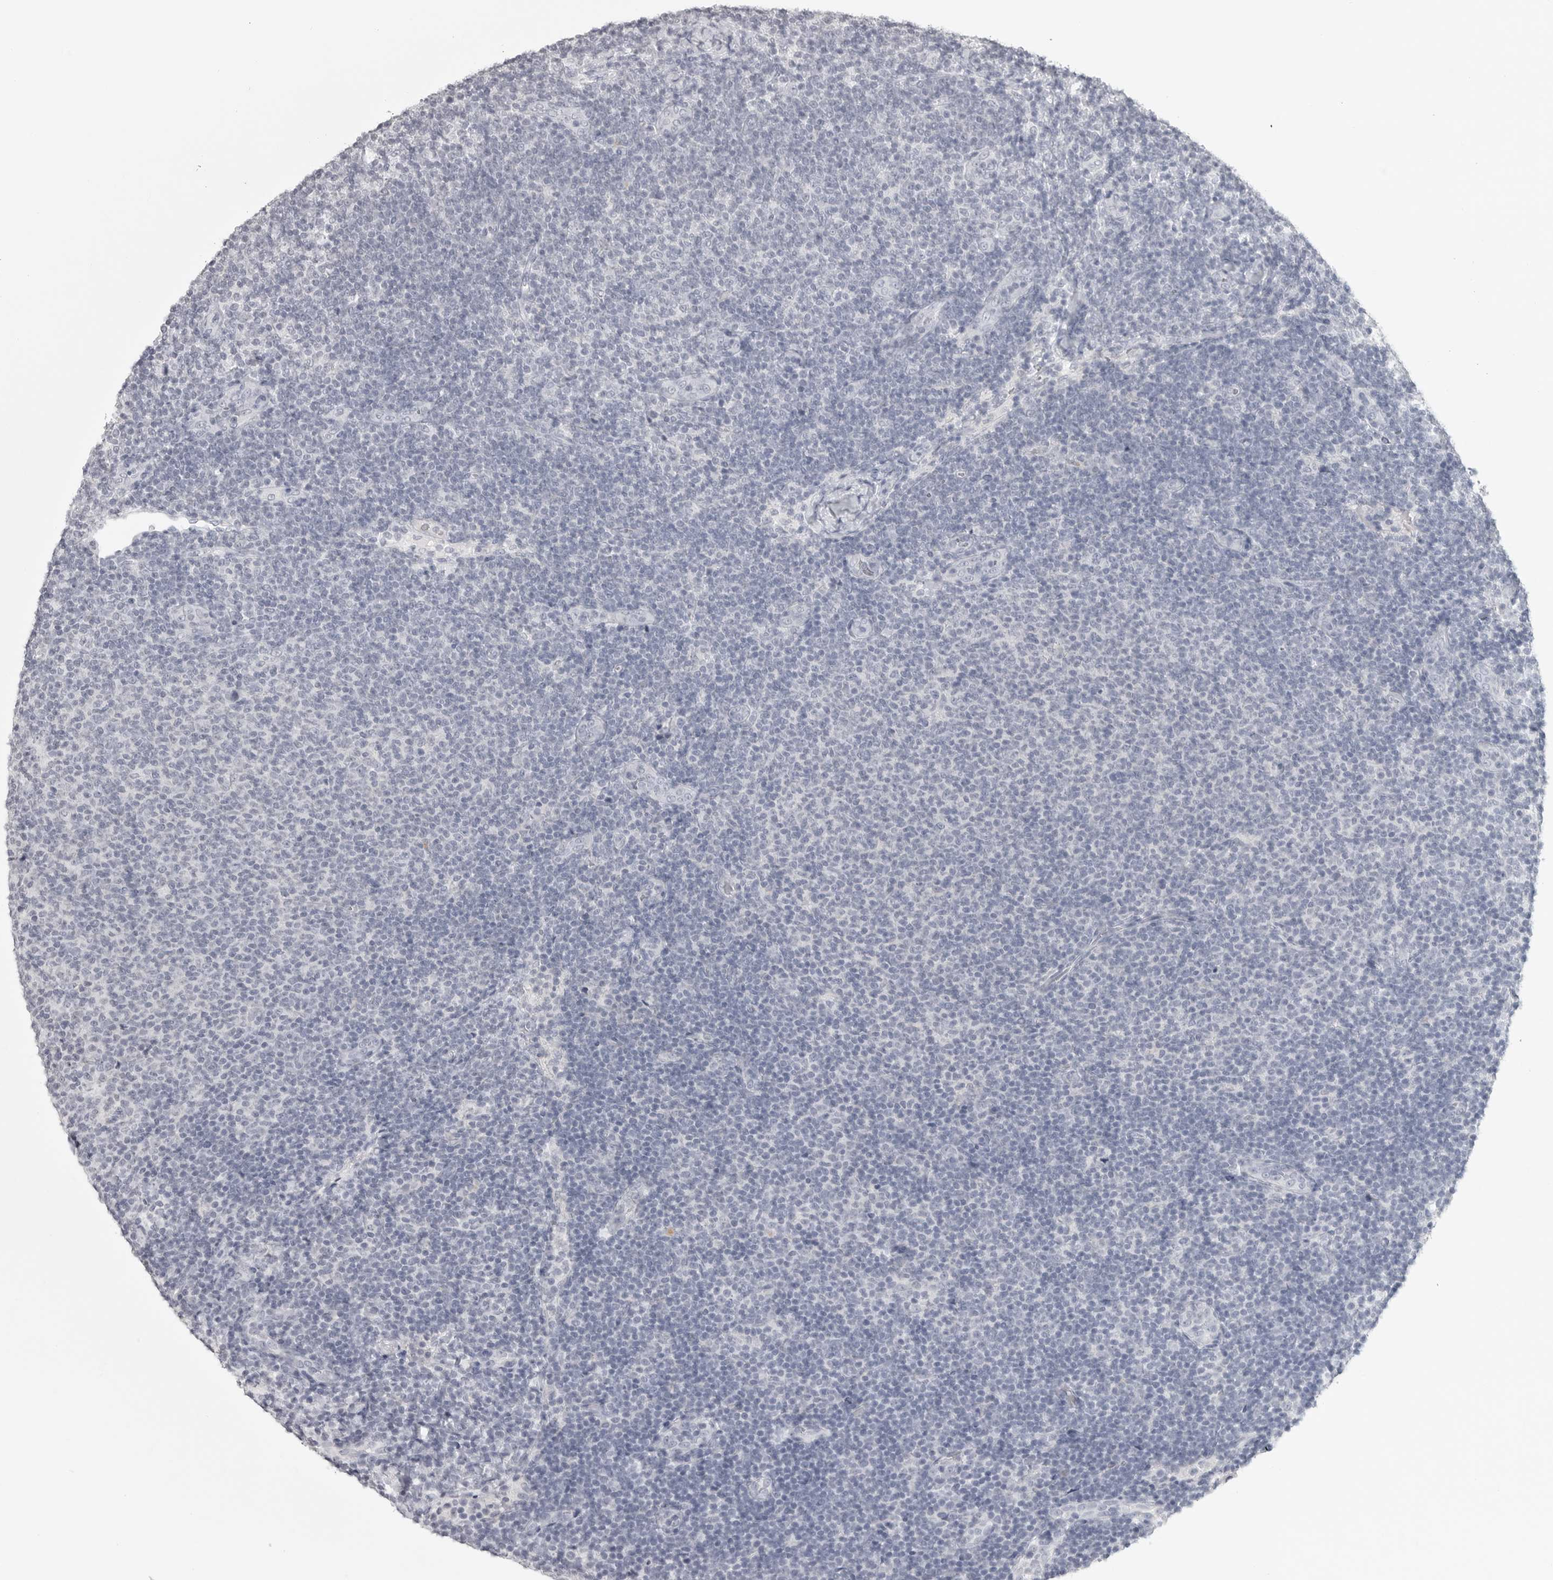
{"staining": {"intensity": "negative", "quantity": "none", "location": "none"}, "tissue": "lymphoma", "cell_type": "Tumor cells", "image_type": "cancer", "snomed": [{"axis": "morphology", "description": "Malignant lymphoma, non-Hodgkin's type, Low grade"}, {"axis": "topography", "description": "Lymph node"}], "caption": "A high-resolution histopathology image shows IHC staining of lymphoma, which reveals no significant staining in tumor cells.", "gene": "PRSS1", "patient": {"sex": "male", "age": 66}}